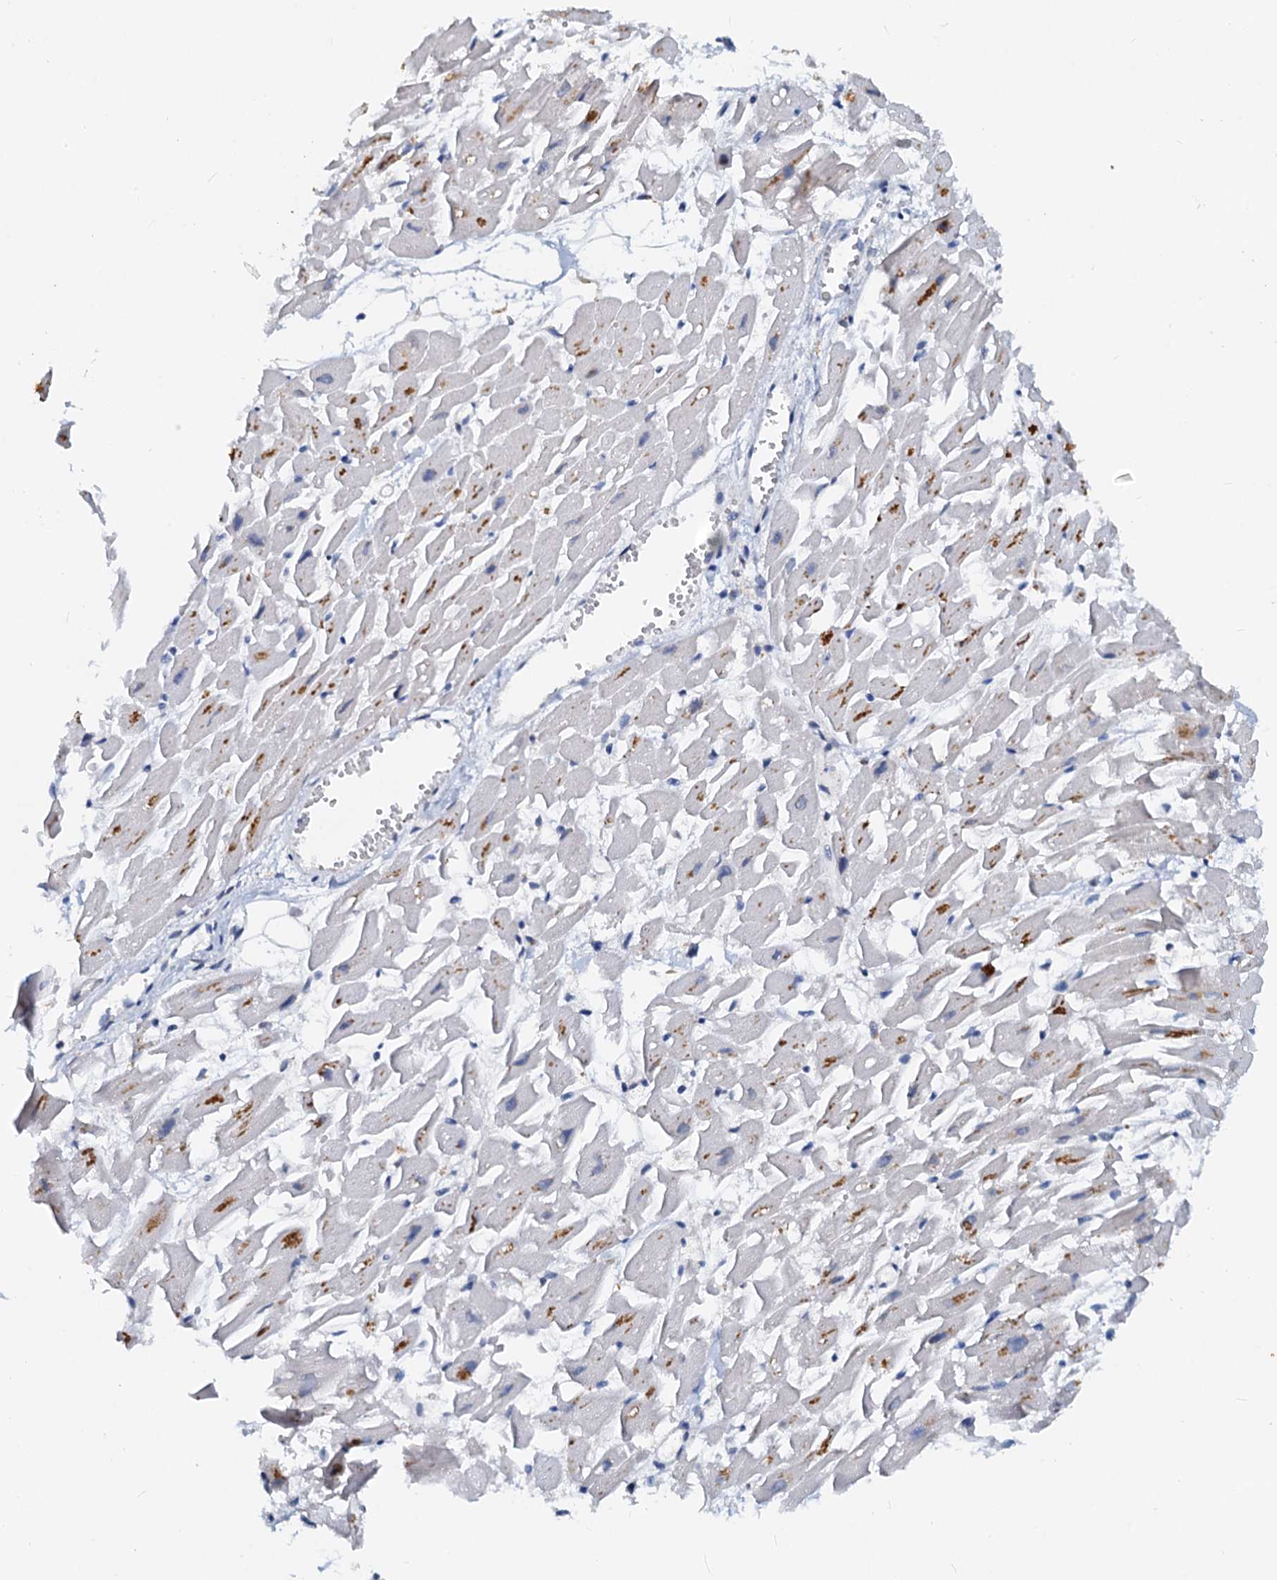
{"staining": {"intensity": "negative", "quantity": "none", "location": "none"}, "tissue": "heart muscle", "cell_type": "Cardiomyocytes", "image_type": "normal", "snomed": [{"axis": "morphology", "description": "Normal tissue, NOS"}, {"axis": "topography", "description": "Heart"}], "caption": "IHC photomicrograph of normal heart muscle: heart muscle stained with DAB demonstrates no significant protein staining in cardiomyocytes.", "gene": "PTGES3", "patient": {"sex": "female", "age": 64}}